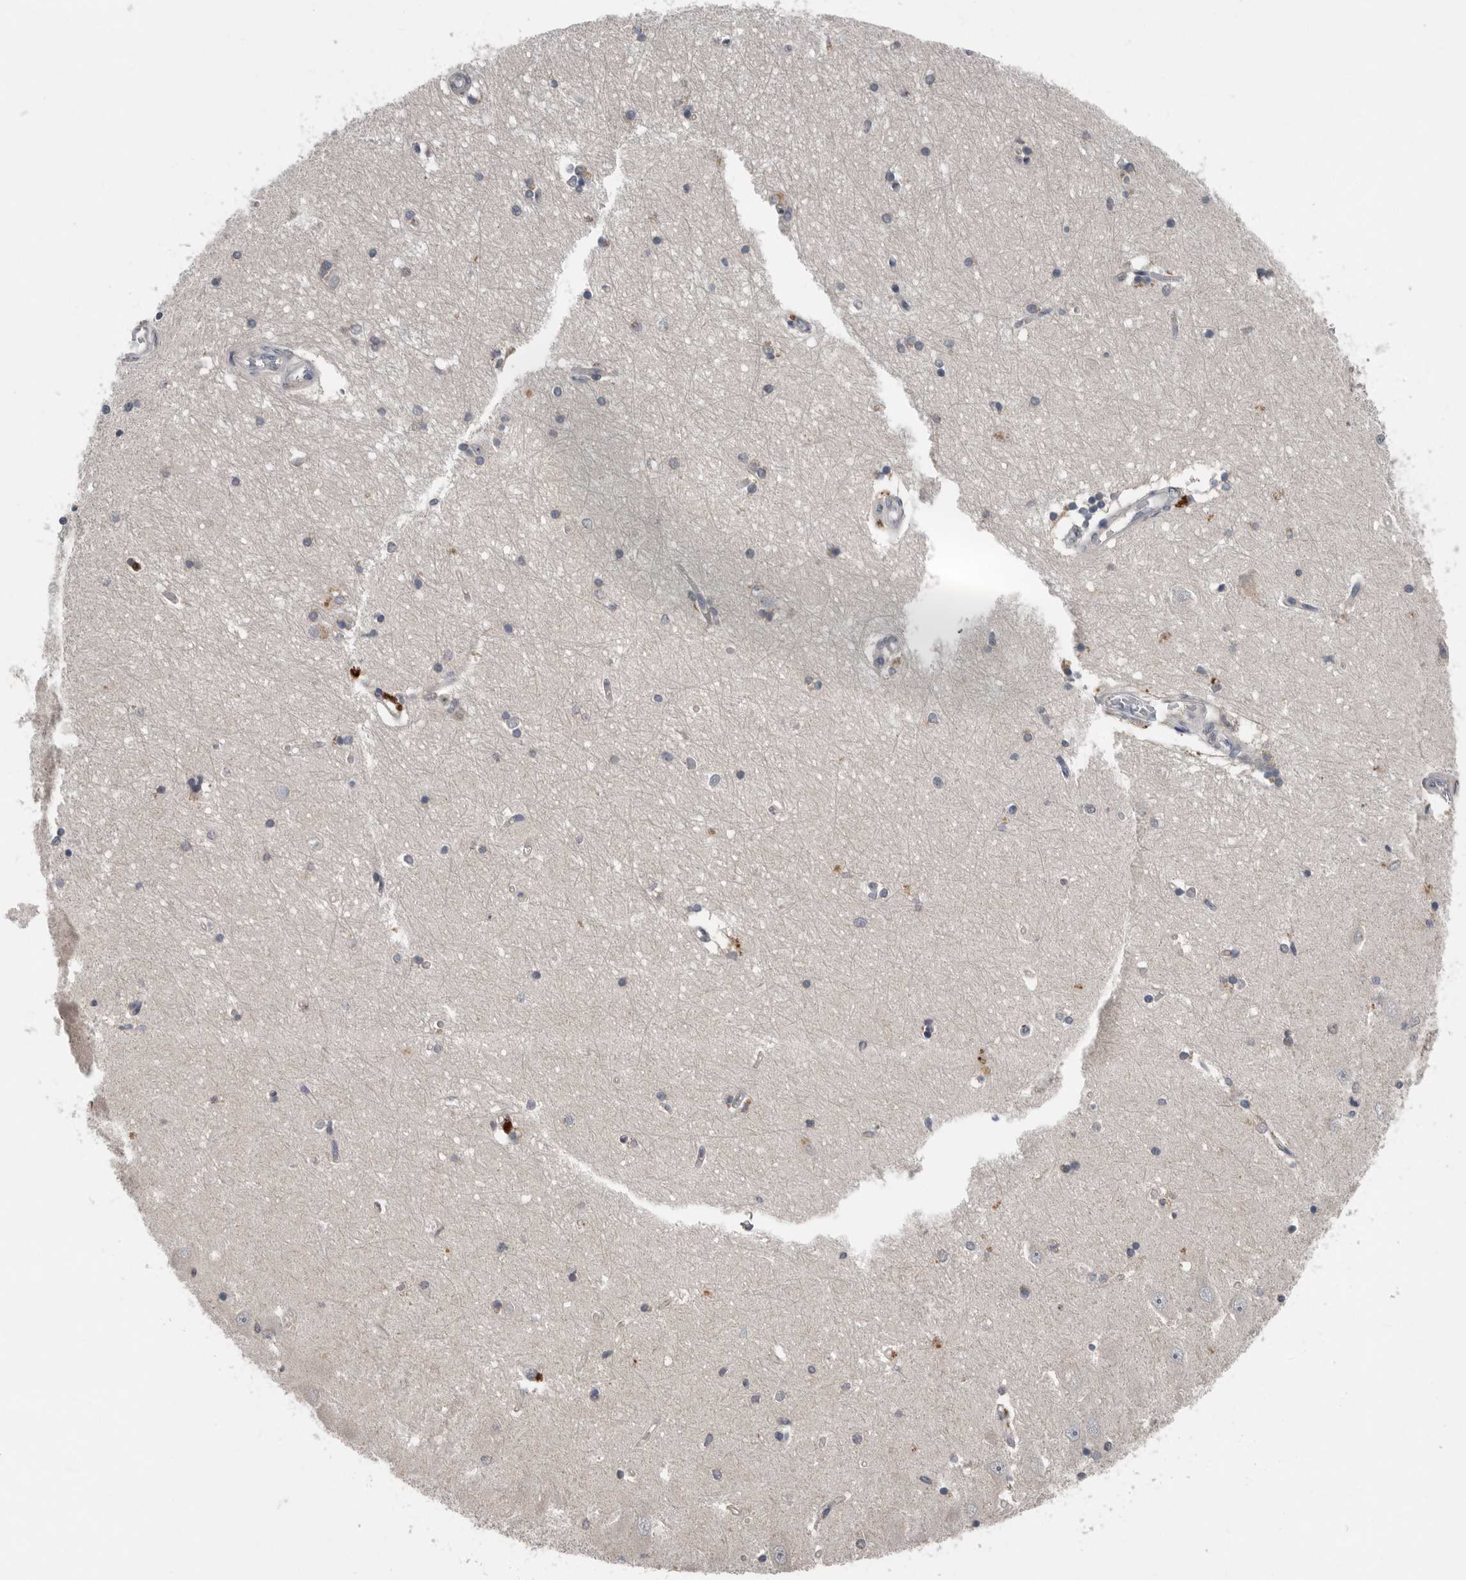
{"staining": {"intensity": "negative", "quantity": "none", "location": "none"}, "tissue": "hippocampus", "cell_type": "Glial cells", "image_type": "normal", "snomed": [{"axis": "morphology", "description": "Normal tissue, NOS"}, {"axis": "topography", "description": "Hippocampus"}], "caption": "This histopathology image is of normal hippocampus stained with immunohistochemistry to label a protein in brown with the nuclei are counter-stained blue. There is no positivity in glial cells.", "gene": "SCP2", "patient": {"sex": "male", "age": 45}}